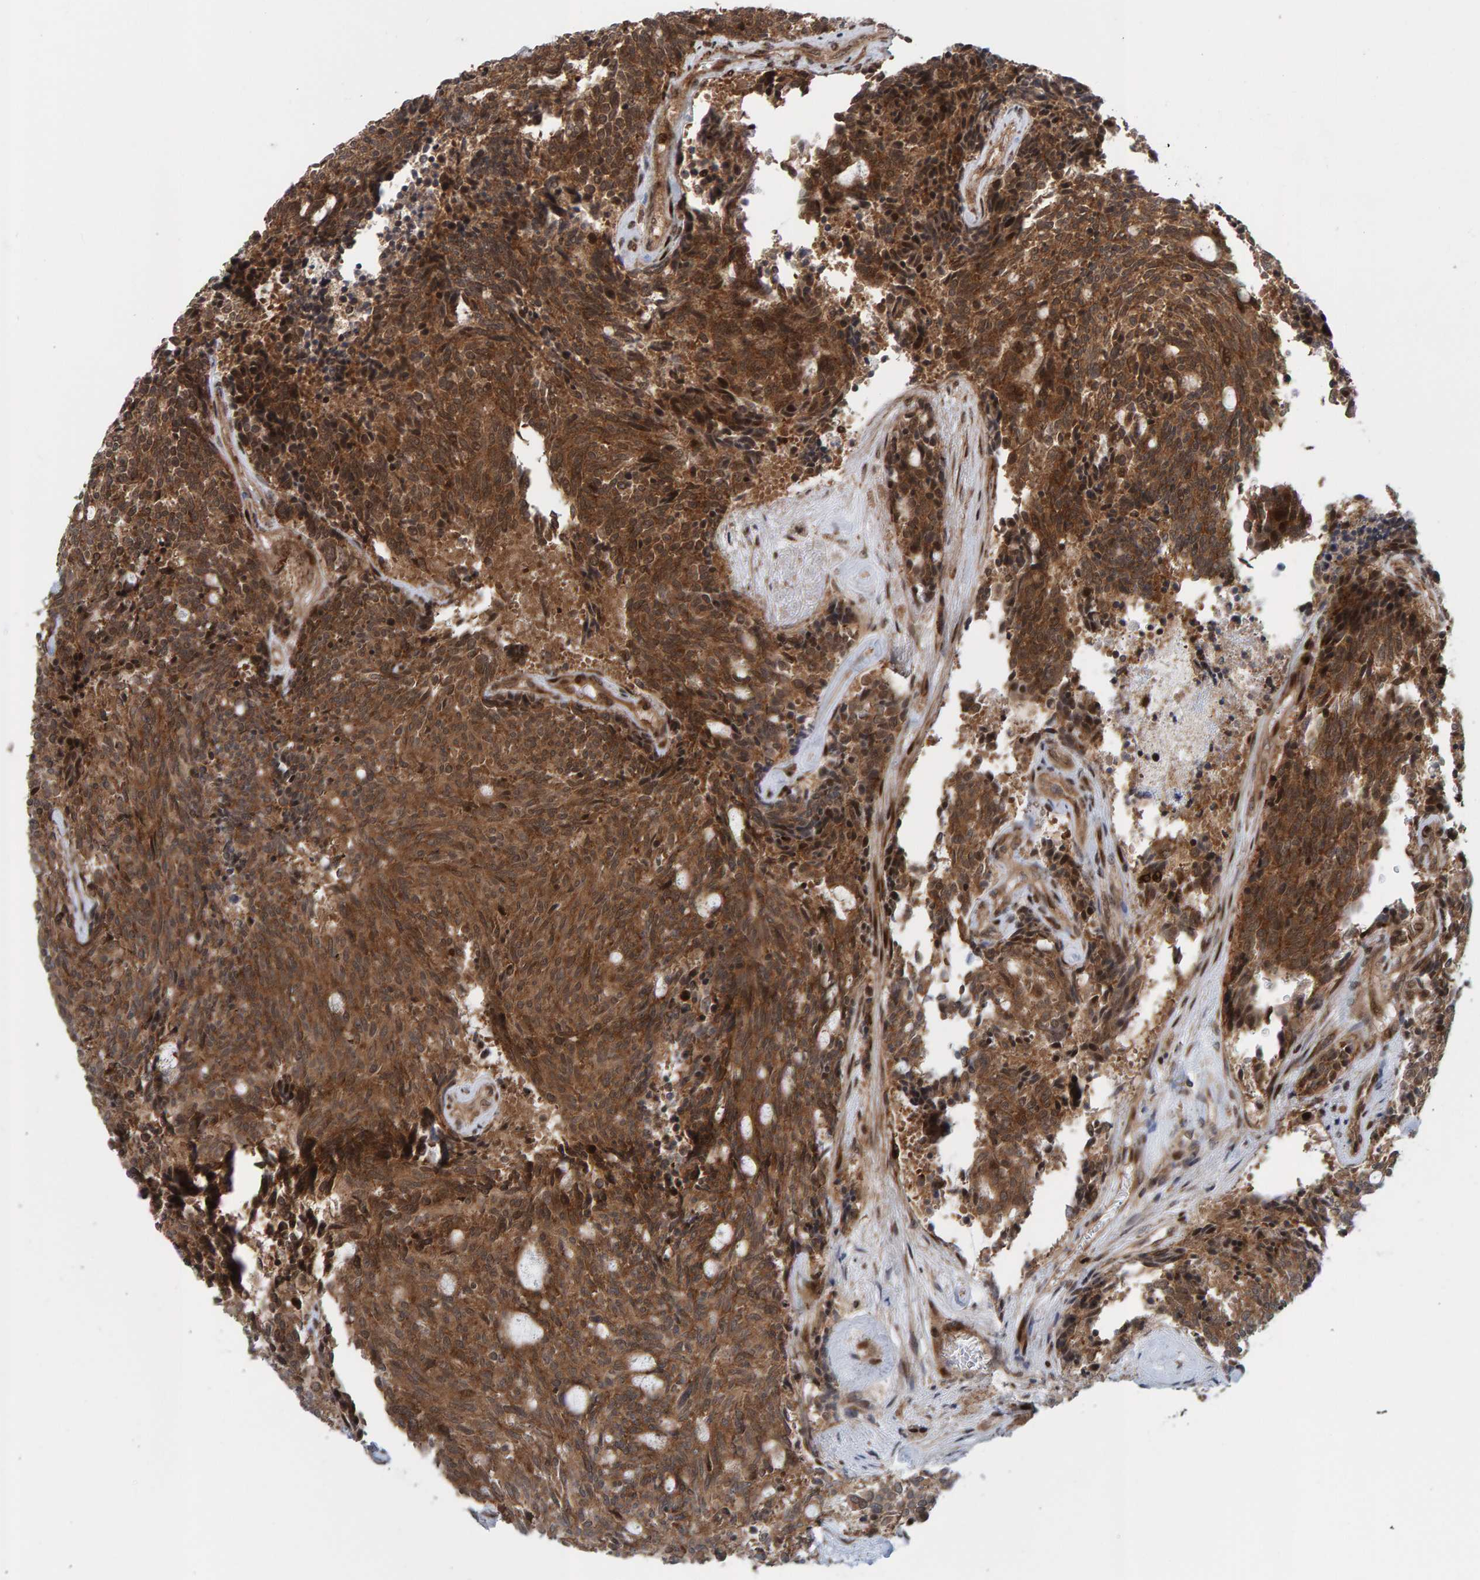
{"staining": {"intensity": "moderate", "quantity": ">75%", "location": "cytoplasmic/membranous"}, "tissue": "carcinoid", "cell_type": "Tumor cells", "image_type": "cancer", "snomed": [{"axis": "morphology", "description": "Carcinoid, malignant, NOS"}, {"axis": "topography", "description": "Pancreas"}], "caption": "Immunohistochemistry (IHC) photomicrograph of neoplastic tissue: carcinoid (malignant) stained using immunohistochemistry exhibits medium levels of moderate protein expression localized specifically in the cytoplasmic/membranous of tumor cells, appearing as a cytoplasmic/membranous brown color.", "gene": "ZNF366", "patient": {"sex": "female", "age": 54}}